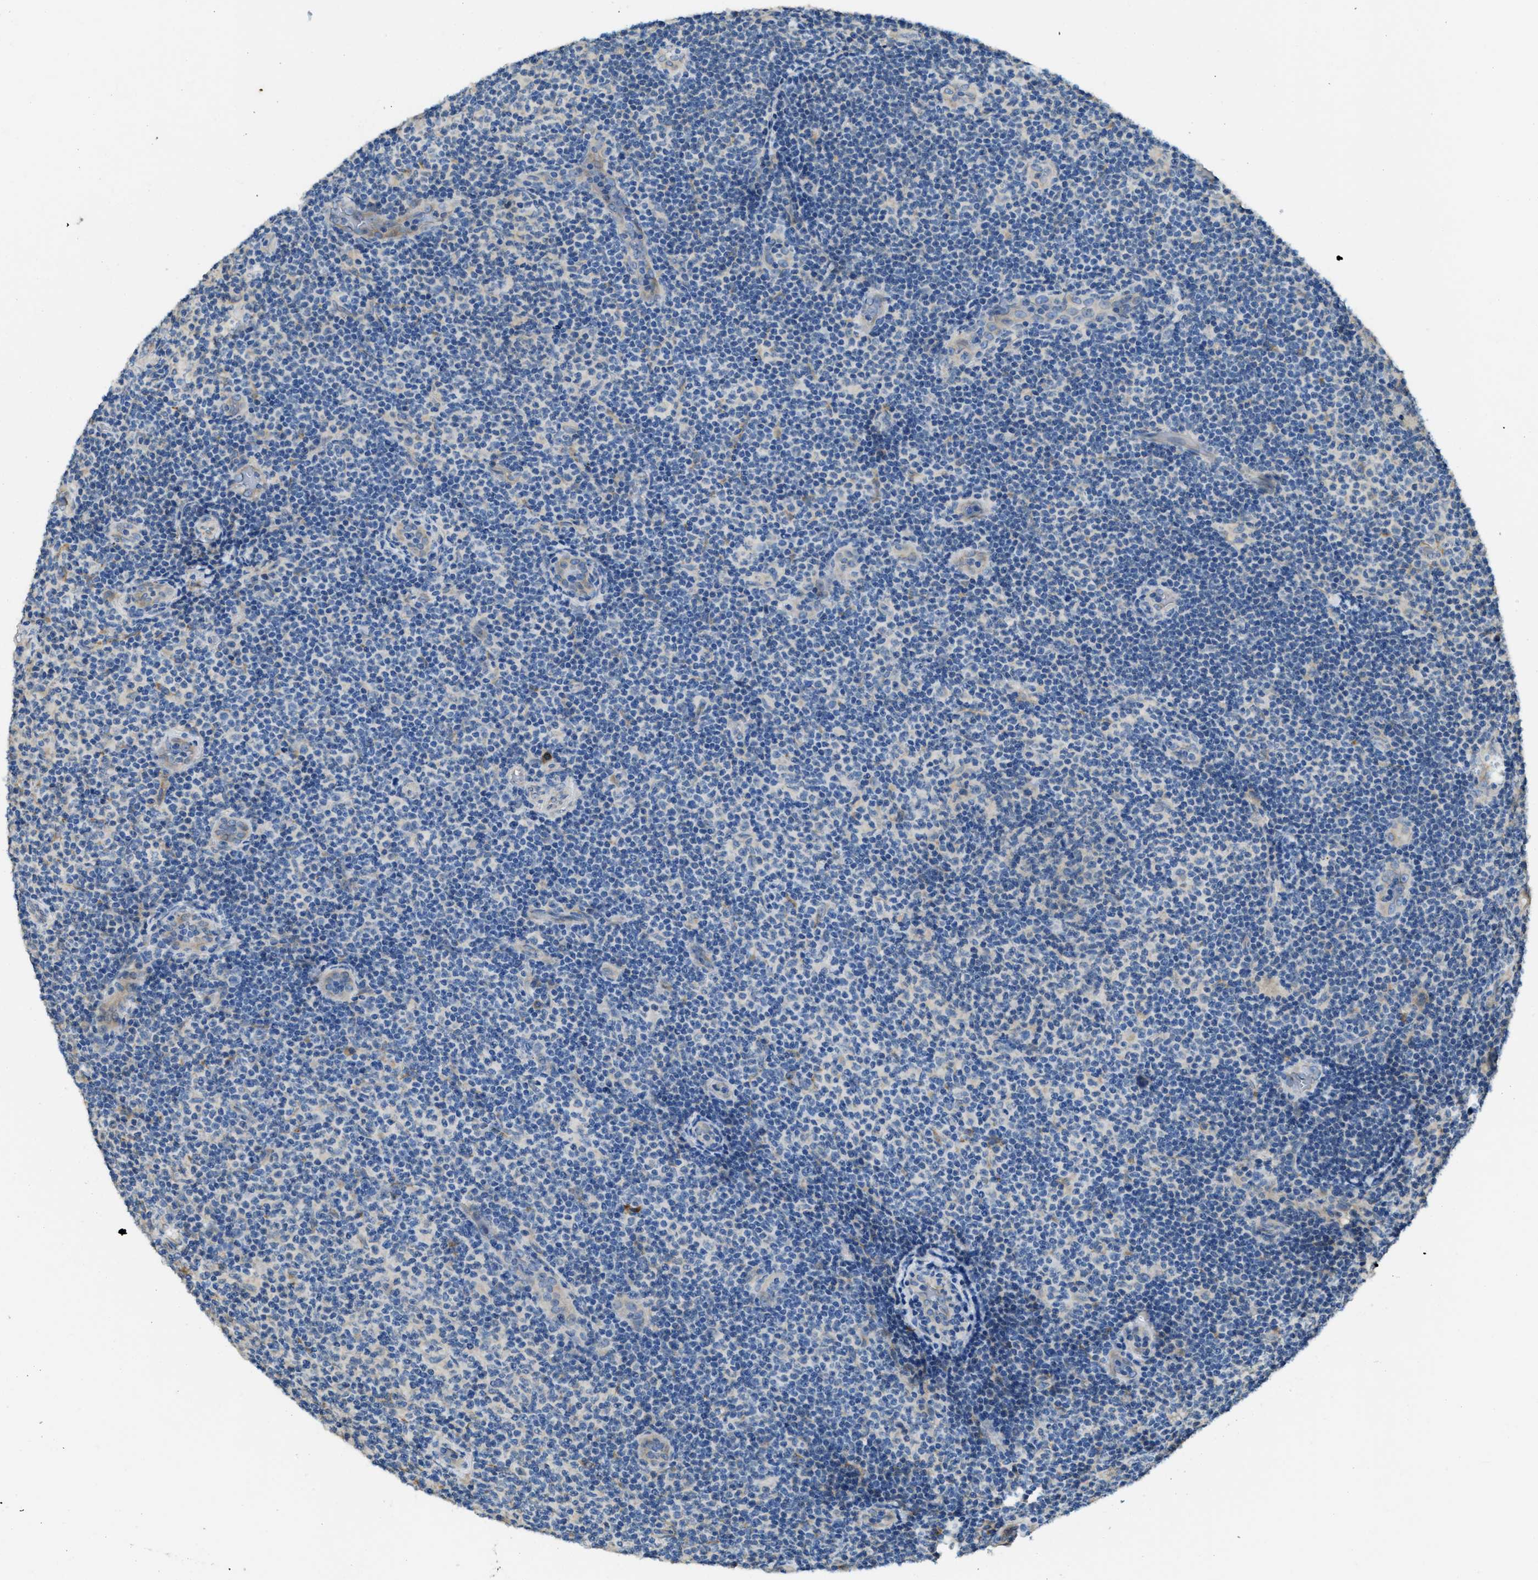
{"staining": {"intensity": "negative", "quantity": "none", "location": "none"}, "tissue": "lymphoma", "cell_type": "Tumor cells", "image_type": "cancer", "snomed": [{"axis": "morphology", "description": "Malignant lymphoma, non-Hodgkin's type, Low grade"}, {"axis": "topography", "description": "Lymph node"}], "caption": "IHC of human lymphoma displays no expression in tumor cells.", "gene": "RIPK2", "patient": {"sex": "male", "age": 83}}